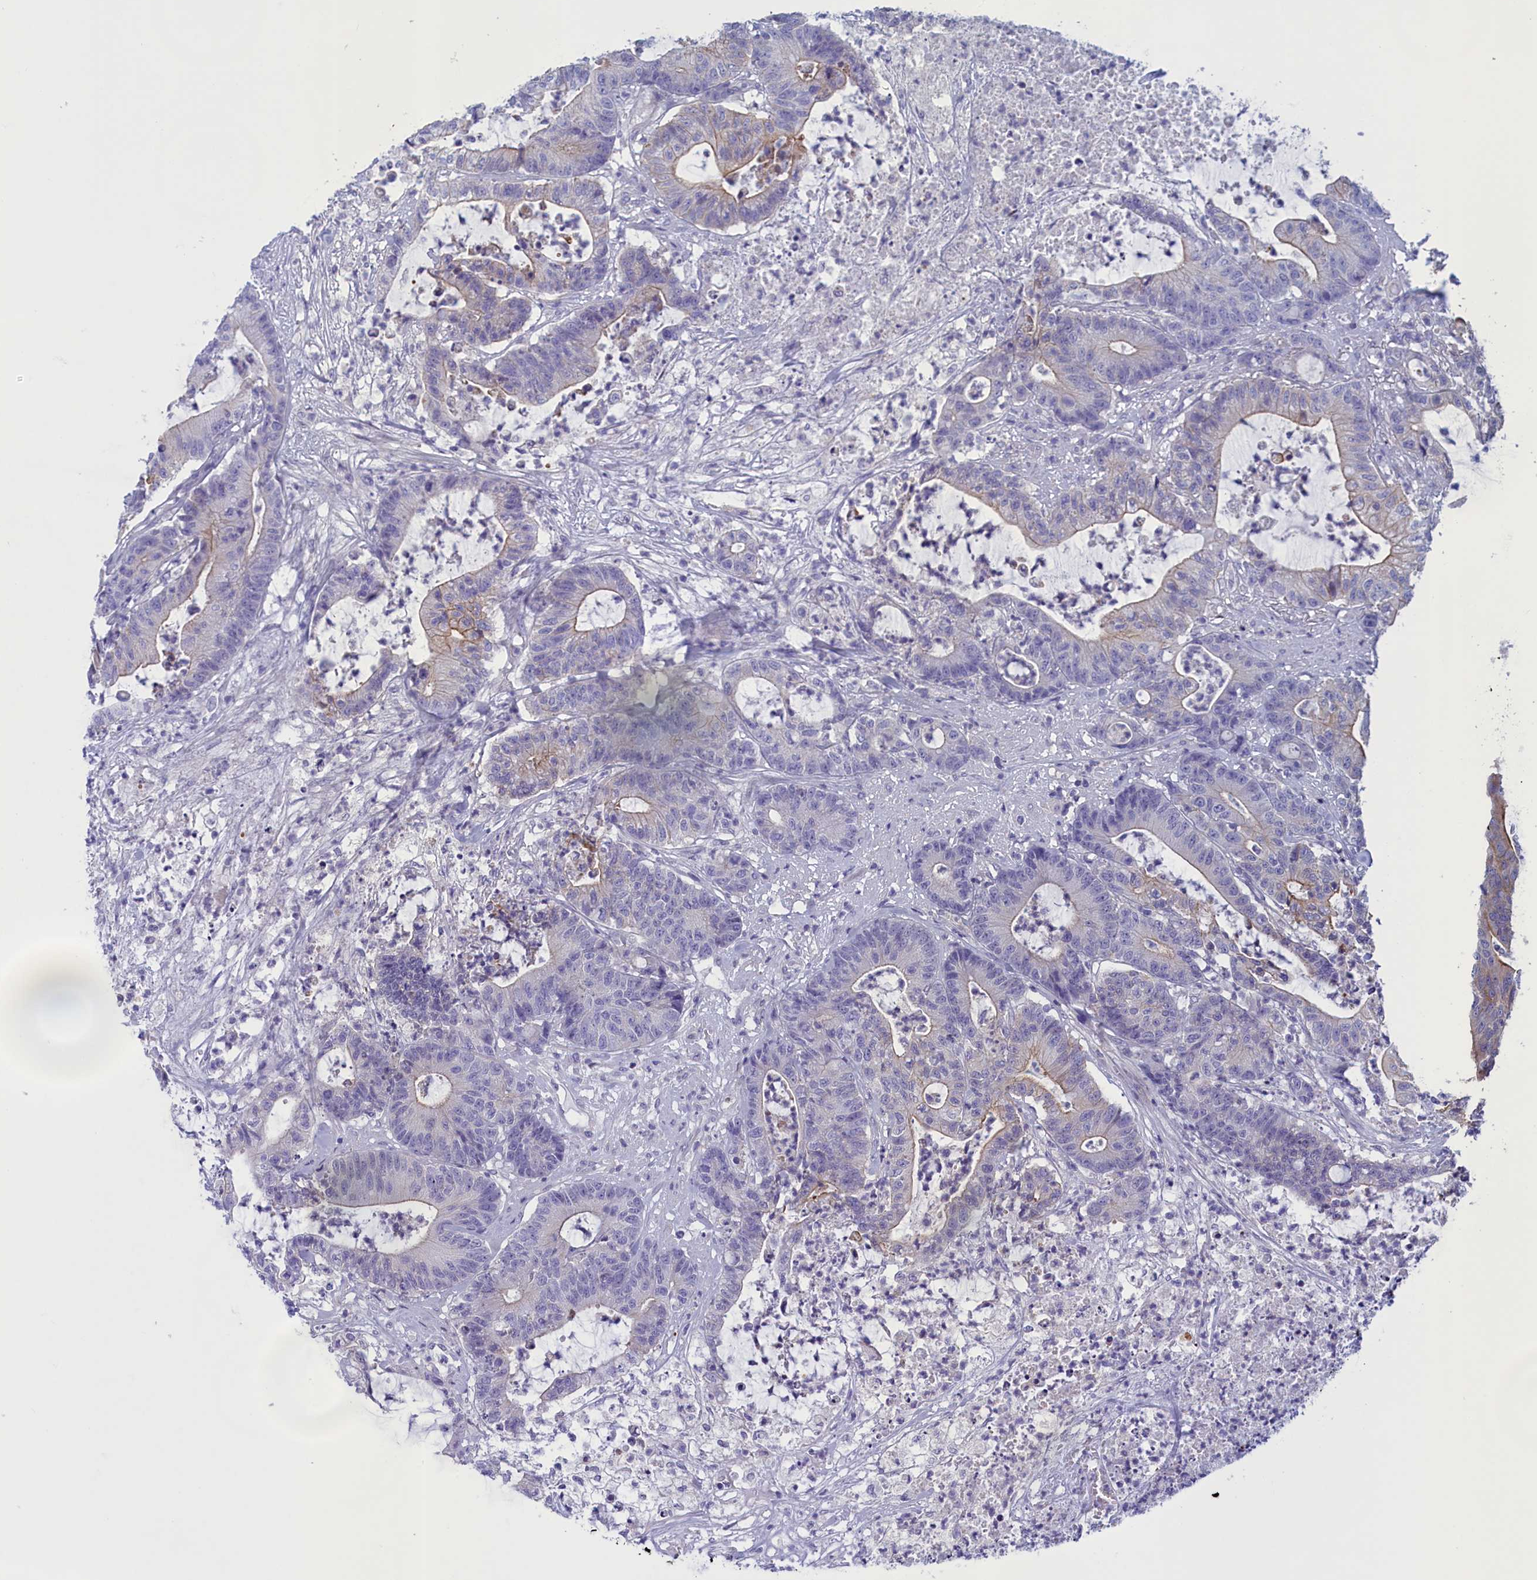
{"staining": {"intensity": "weak", "quantity": "<25%", "location": "cytoplasmic/membranous"}, "tissue": "colorectal cancer", "cell_type": "Tumor cells", "image_type": "cancer", "snomed": [{"axis": "morphology", "description": "Adenocarcinoma, NOS"}, {"axis": "topography", "description": "Colon"}], "caption": "The micrograph exhibits no staining of tumor cells in adenocarcinoma (colorectal). (Immunohistochemistry, brightfield microscopy, high magnification).", "gene": "CORO2A", "patient": {"sex": "female", "age": 84}}